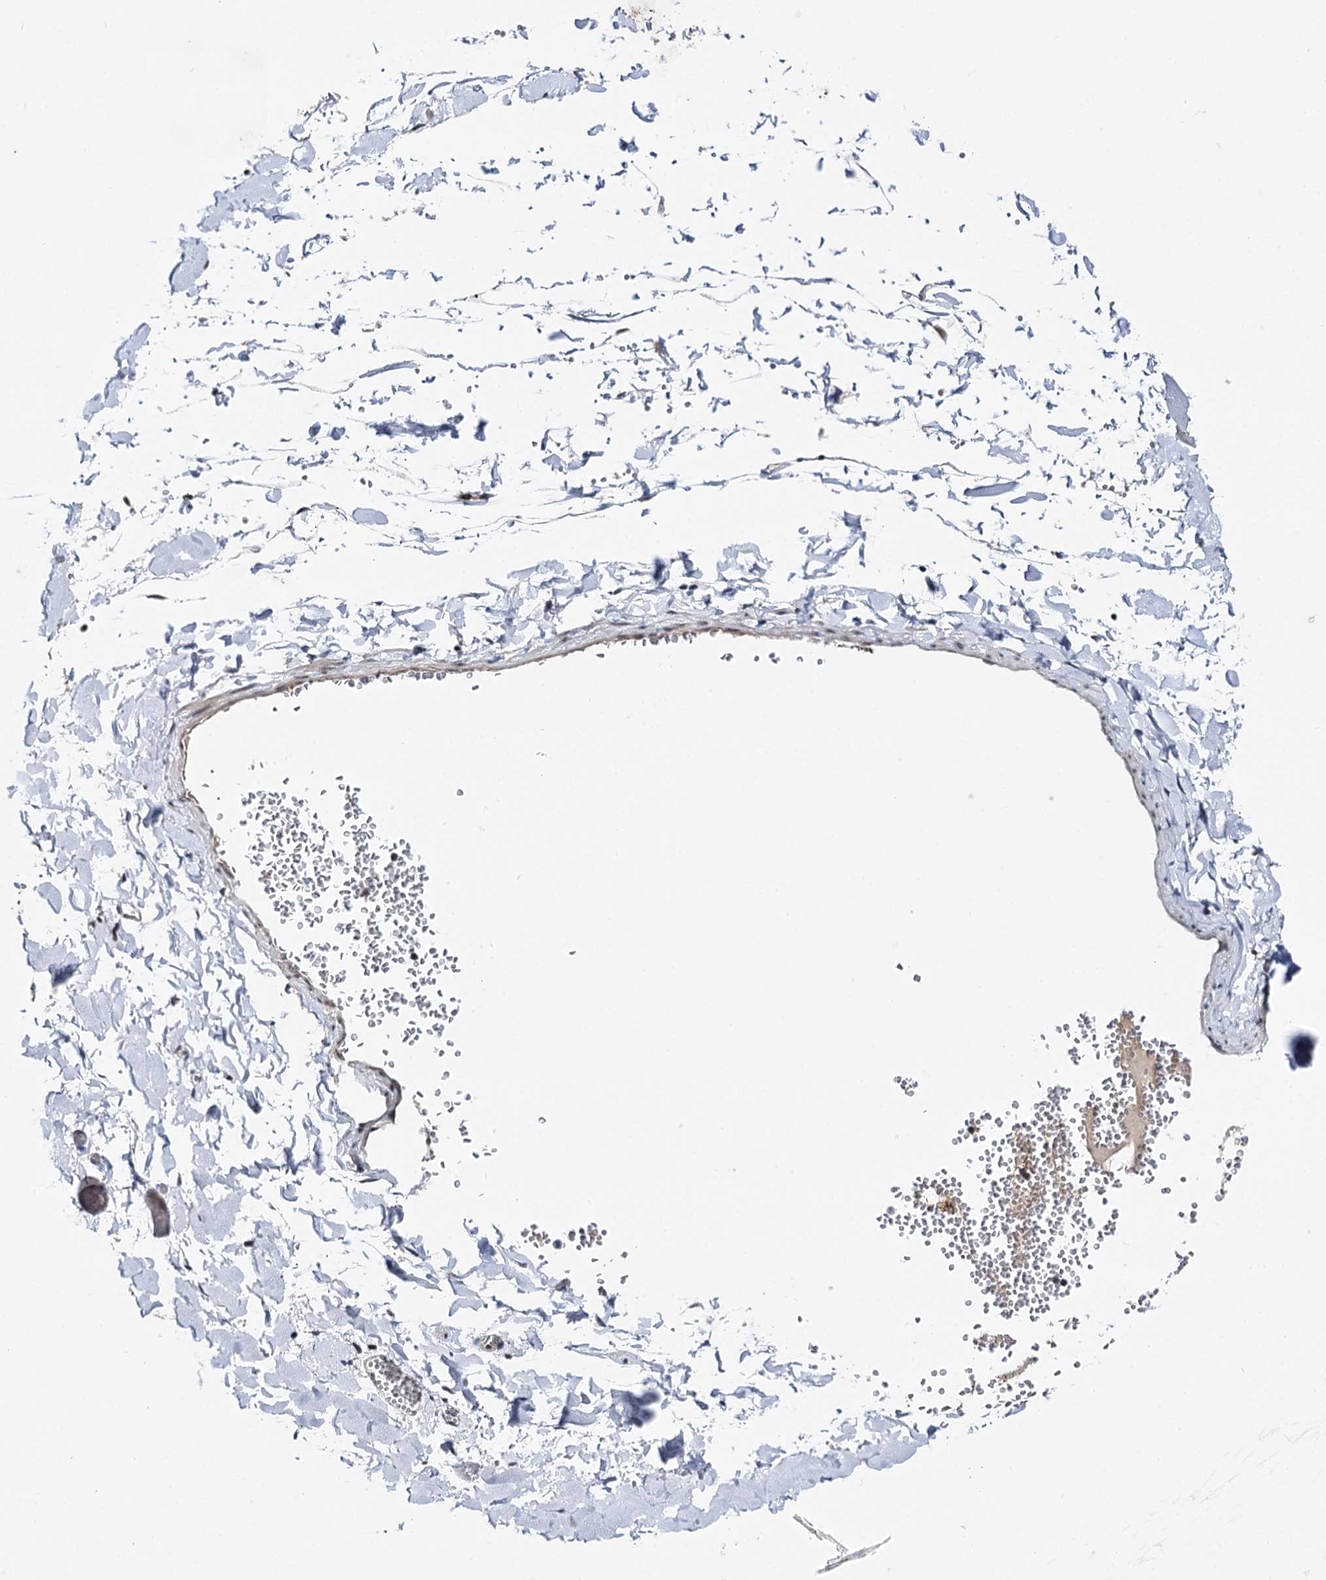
{"staining": {"intensity": "moderate", "quantity": ">75%", "location": "nuclear"}, "tissue": "adipose tissue", "cell_type": "Adipocytes", "image_type": "normal", "snomed": [{"axis": "morphology", "description": "Normal tissue, NOS"}, {"axis": "topography", "description": "Gallbladder"}, {"axis": "topography", "description": "Peripheral nerve tissue"}], "caption": "Protein expression analysis of unremarkable human adipose tissue reveals moderate nuclear expression in approximately >75% of adipocytes. (Brightfield microscopy of DAB IHC at high magnification).", "gene": "BUD13", "patient": {"sex": "male", "age": 38}}